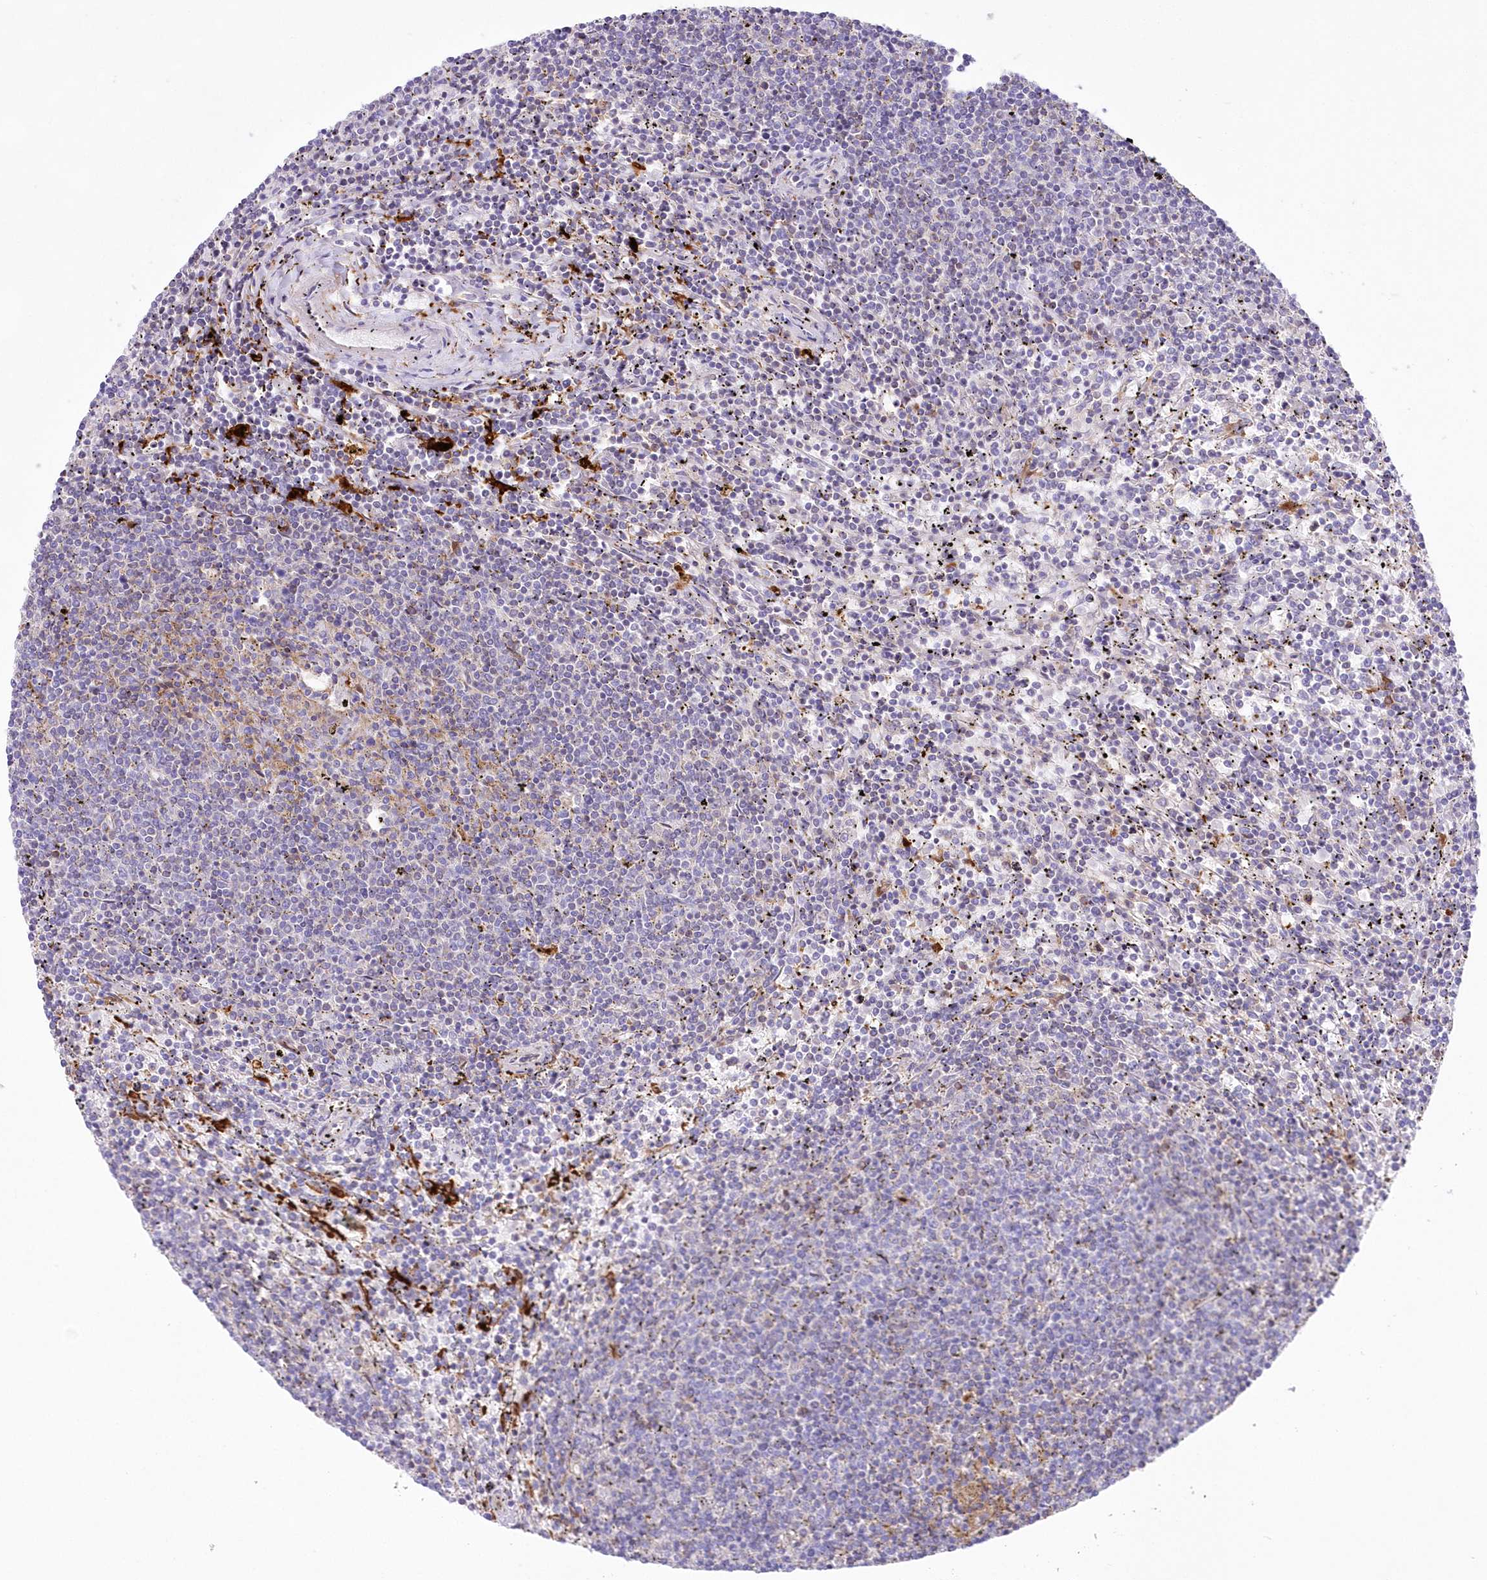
{"staining": {"intensity": "negative", "quantity": "none", "location": "none"}, "tissue": "lymphoma", "cell_type": "Tumor cells", "image_type": "cancer", "snomed": [{"axis": "morphology", "description": "Malignant lymphoma, non-Hodgkin's type, Low grade"}, {"axis": "topography", "description": "Spleen"}], "caption": "DAB (3,3'-diaminobenzidine) immunohistochemical staining of lymphoma shows no significant staining in tumor cells. (Stains: DAB immunohistochemistry (IHC) with hematoxylin counter stain, Microscopy: brightfield microscopy at high magnification).", "gene": "DNAJC19", "patient": {"sex": "female", "age": 50}}